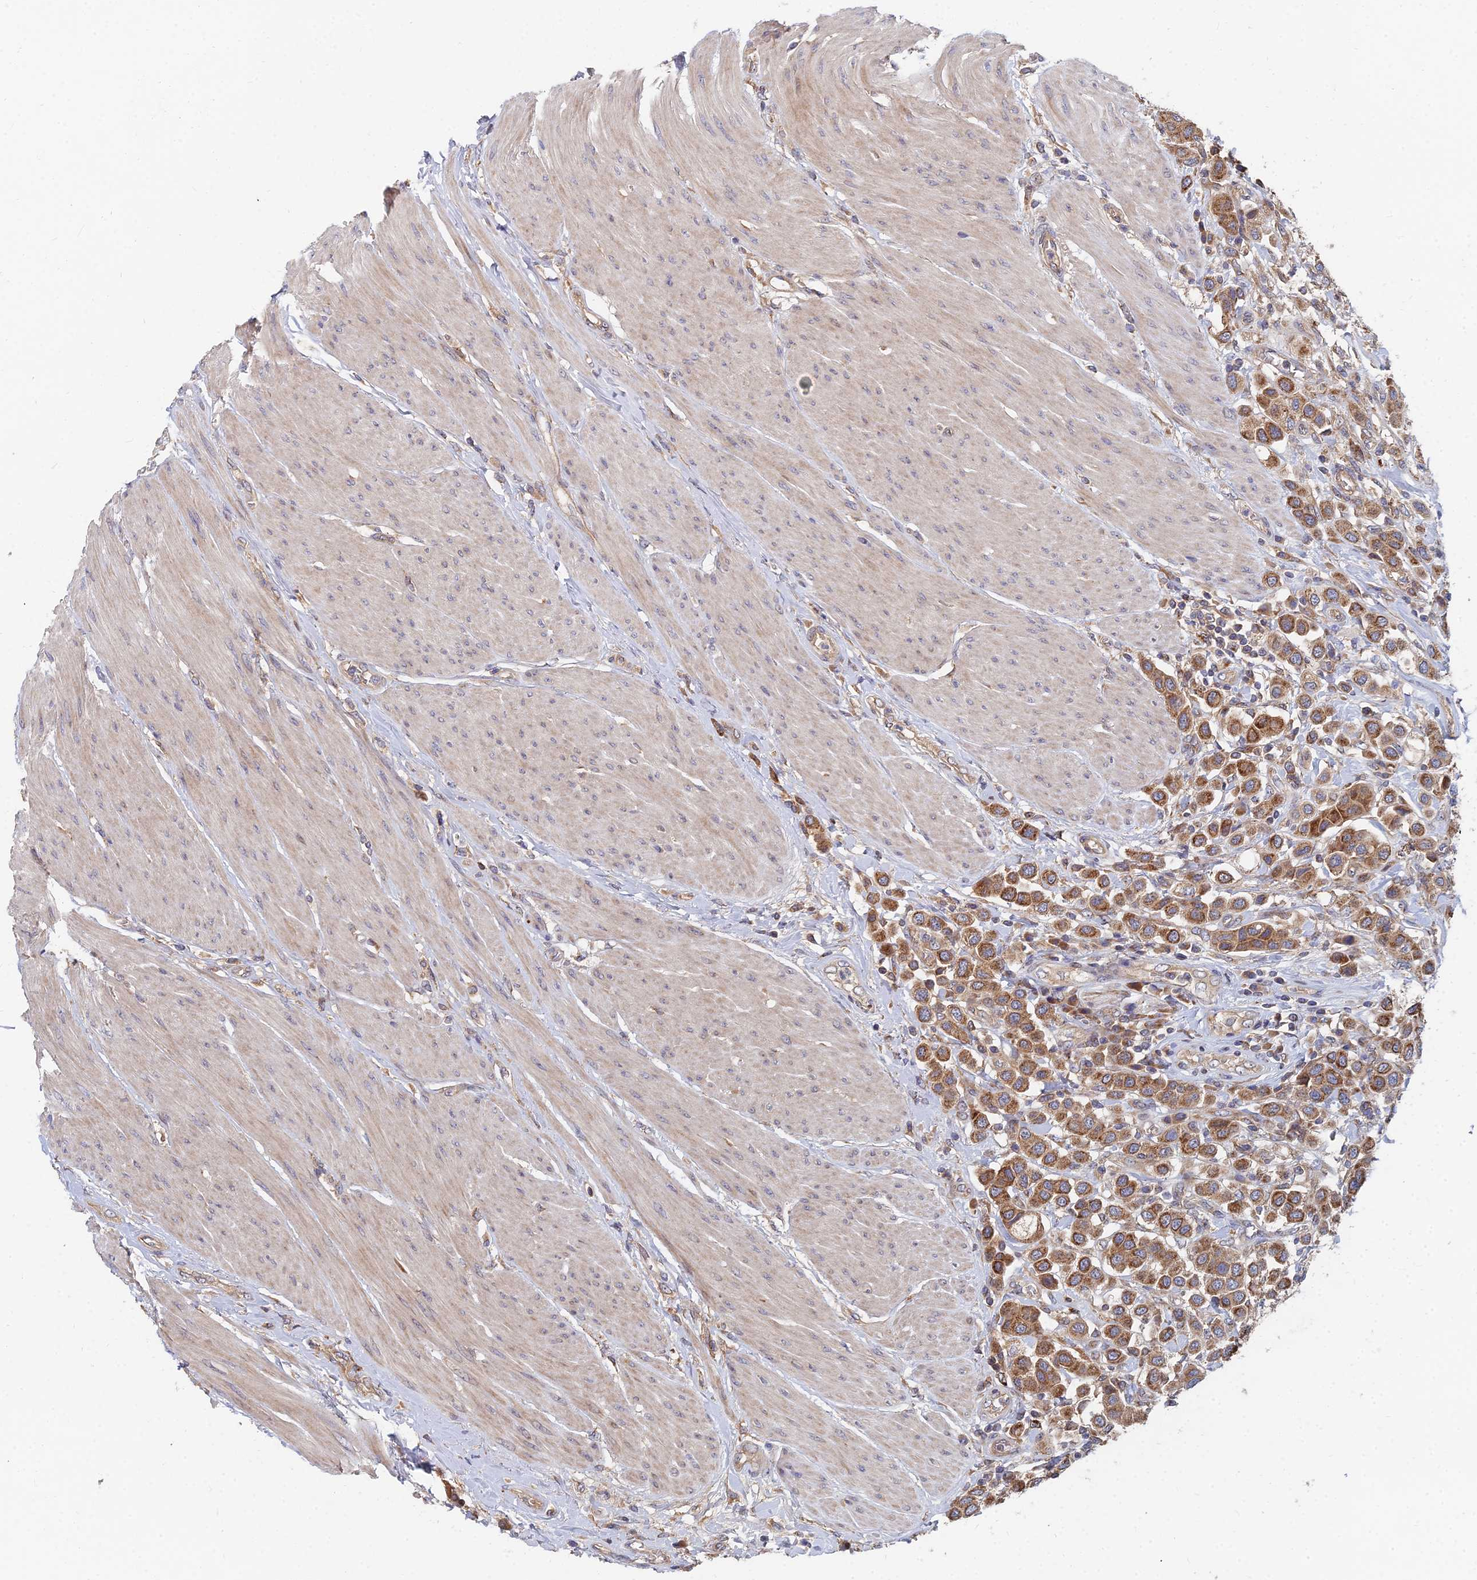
{"staining": {"intensity": "moderate", "quantity": ">75%", "location": "cytoplasmic/membranous"}, "tissue": "urothelial cancer", "cell_type": "Tumor cells", "image_type": "cancer", "snomed": [{"axis": "morphology", "description": "Urothelial carcinoma, High grade"}, {"axis": "topography", "description": "Urinary bladder"}], "caption": "A micrograph showing moderate cytoplasmic/membranous staining in approximately >75% of tumor cells in urothelial carcinoma (high-grade), as visualized by brown immunohistochemical staining.", "gene": "CCZ1", "patient": {"sex": "male", "age": 50}}